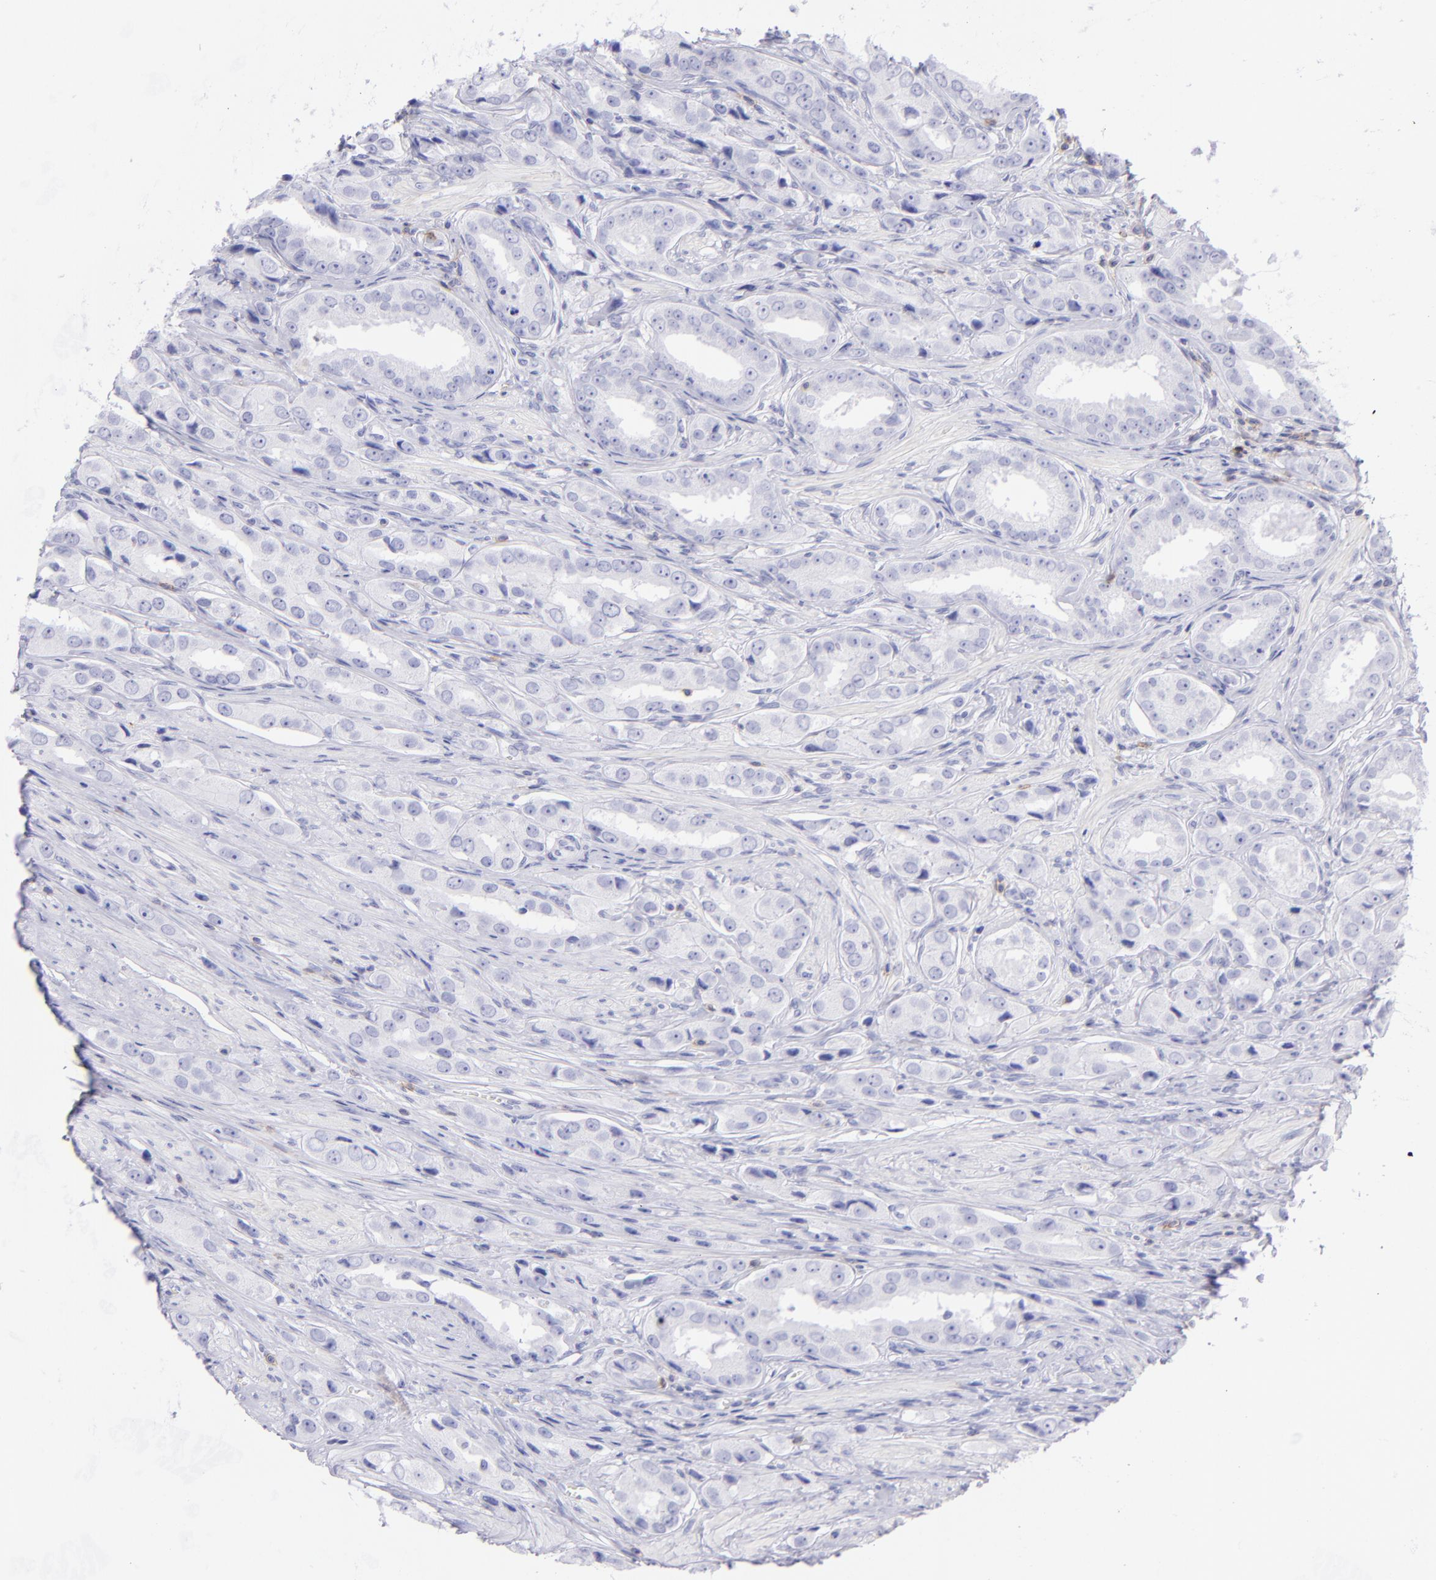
{"staining": {"intensity": "negative", "quantity": "none", "location": "none"}, "tissue": "prostate cancer", "cell_type": "Tumor cells", "image_type": "cancer", "snomed": [{"axis": "morphology", "description": "Adenocarcinoma, Medium grade"}, {"axis": "topography", "description": "Prostate"}], "caption": "Immunohistochemical staining of human medium-grade adenocarcinoma (prostate) exhibits no significant expression in tumor cells.", "gene": "CD69", "patient": {"sex": "male", "age": 53}}